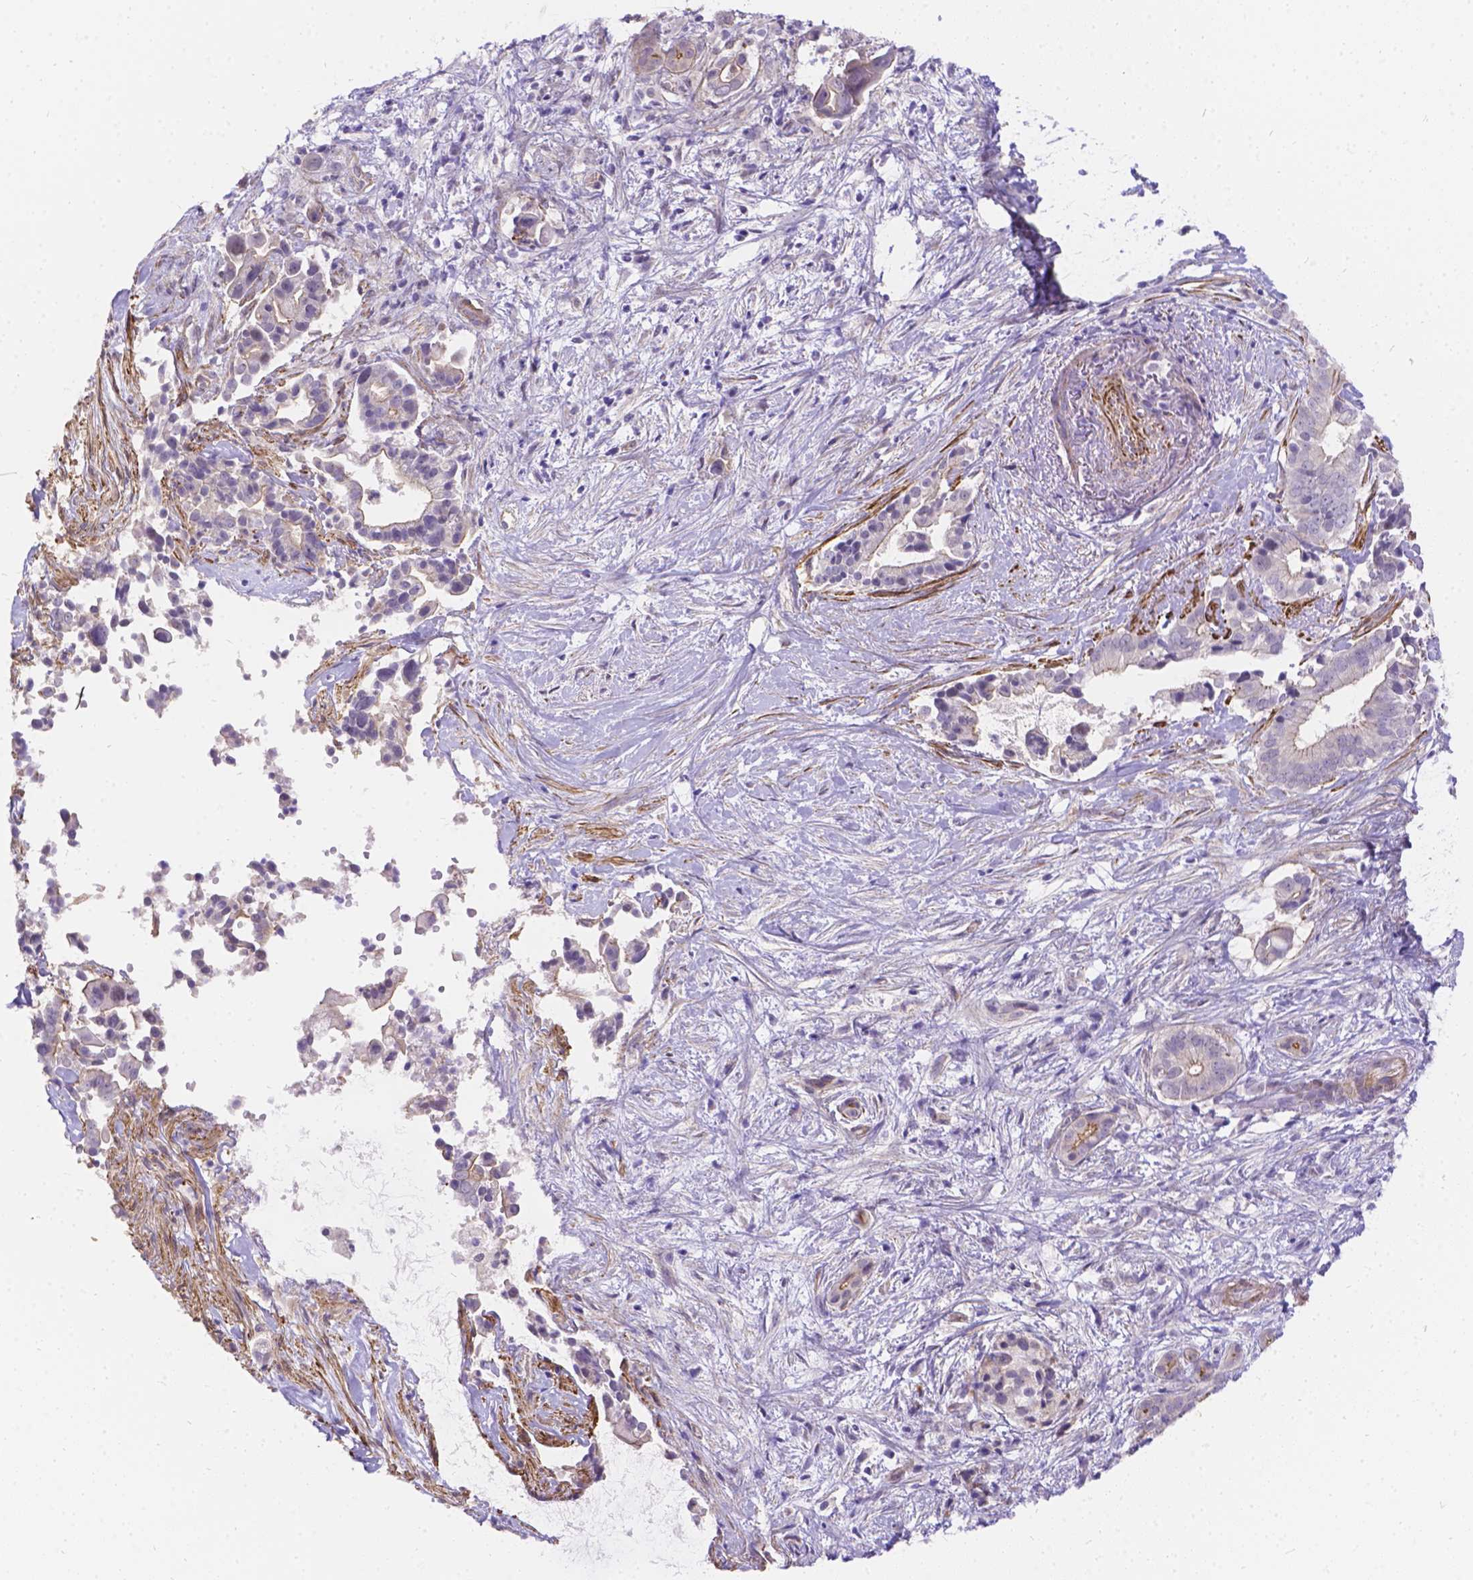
{"staining": {"intensity": "weak", "quantity": "<25%", "location": "cytoplasmic/membranous"}, "tissue": "pancreatic cancer", "cell_type": "Tumor cells", "image_type": "cancer", "snomed": [{"axis": "morphology", "description": "Adenocarcinoma, NOS"}, {"axis": "topography", "description": "Pancreas"}], "caption": "Immunohistochemical staining of pancreatic cancer exhibits no significant expression in tumor cells.", "gene": "PALS1", "patient": {"sex": "male", "age": 61}}